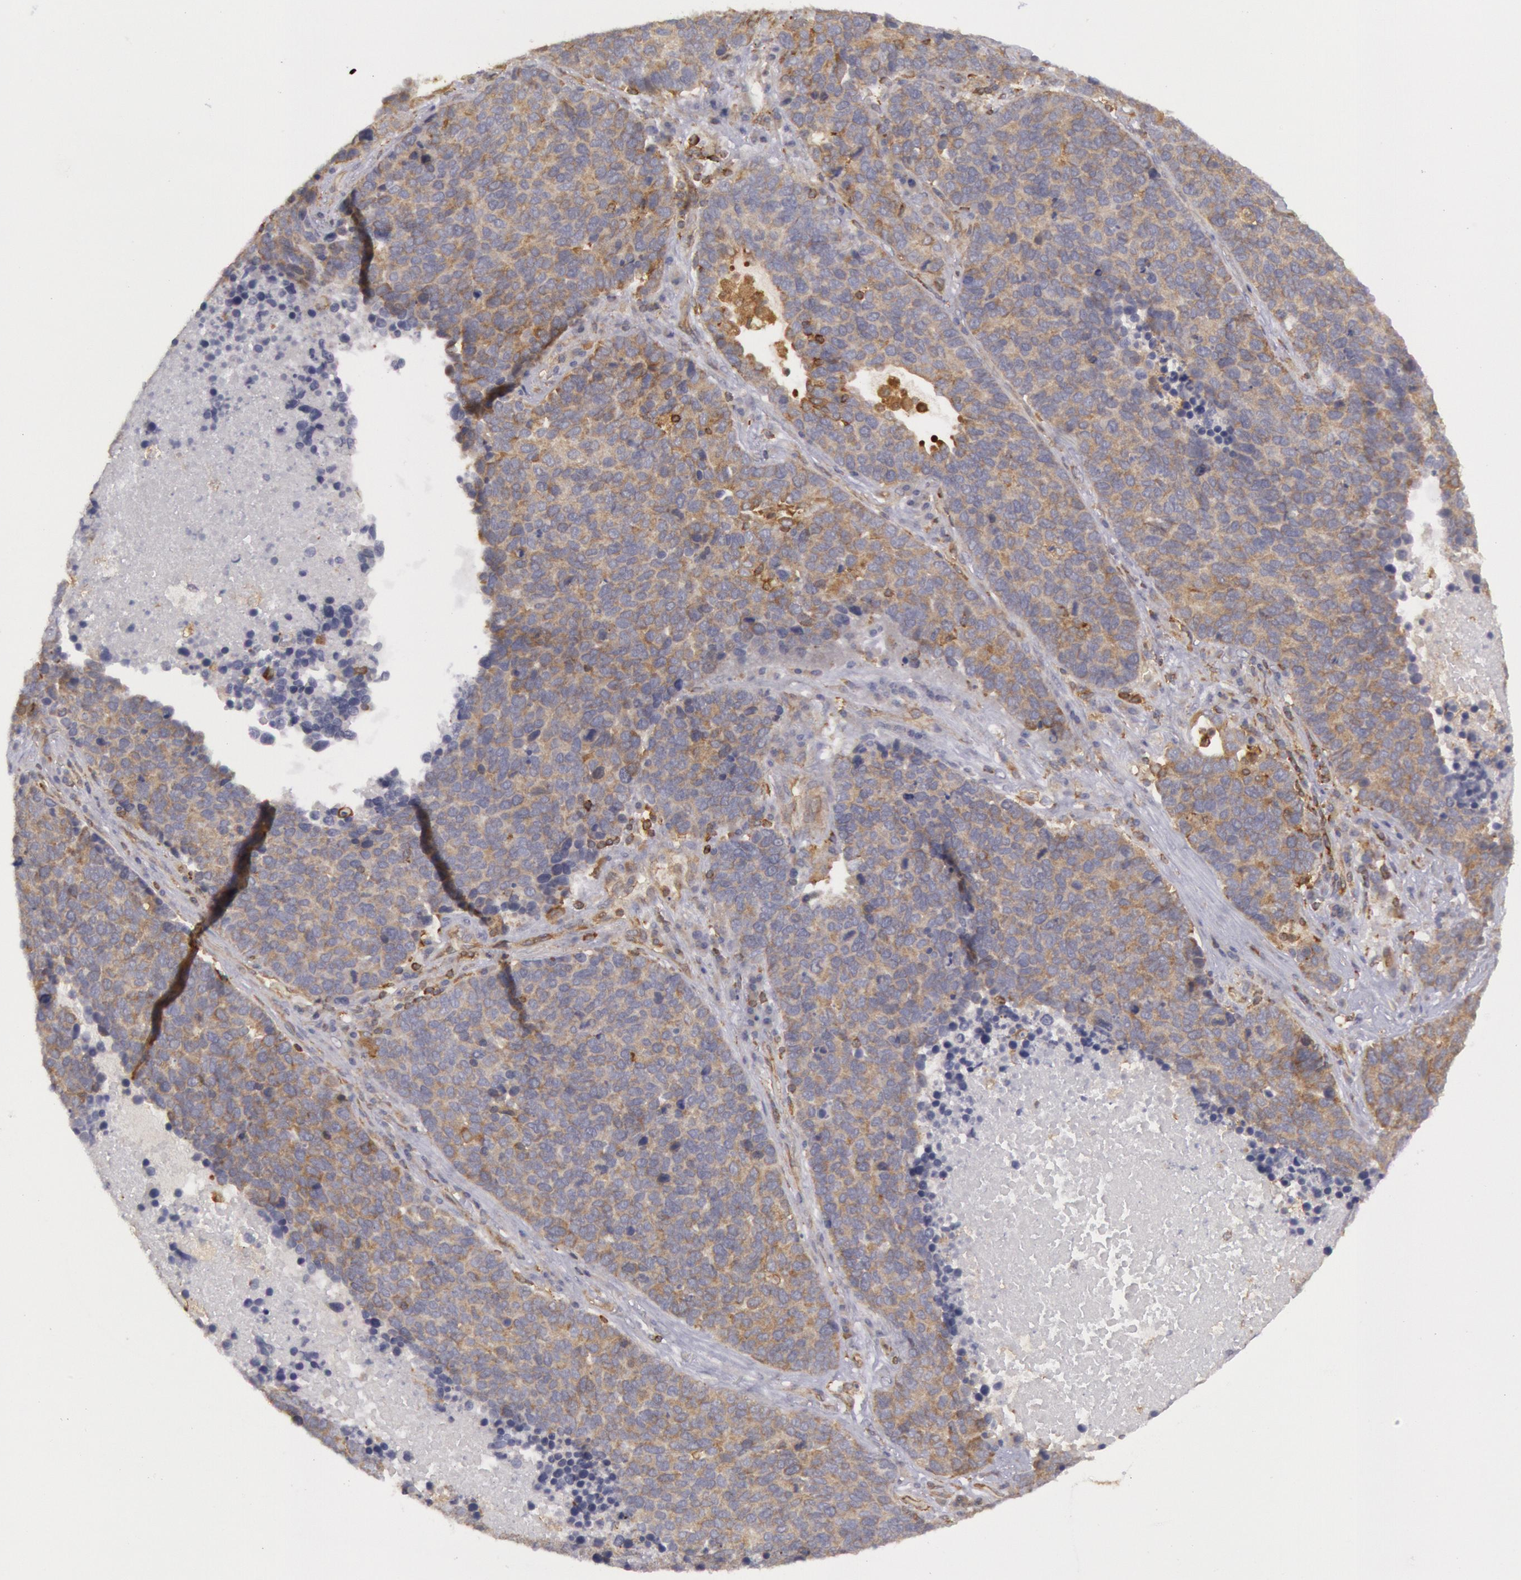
{"staining": {"intensity": "weak", "quantity": ">75%", "location": "cytoplasmic/membranous"}, "tissue": "lung cancer", "cell_type": "Tumor cells", "image_type": "cancer", "snomed": [{"axis": "morphology", "description": "Neoplasm, malignant, NOS"}, {"axis": "topography", "description": "Lung"}], "caption": "This is an image of immunohistochemistry staining of lung cancer, which shows weak expression in the cytoplasmic/membranous of tumor cells.", "gene": "IKBKB", "patient": {"sex": "female", "age": 75}}